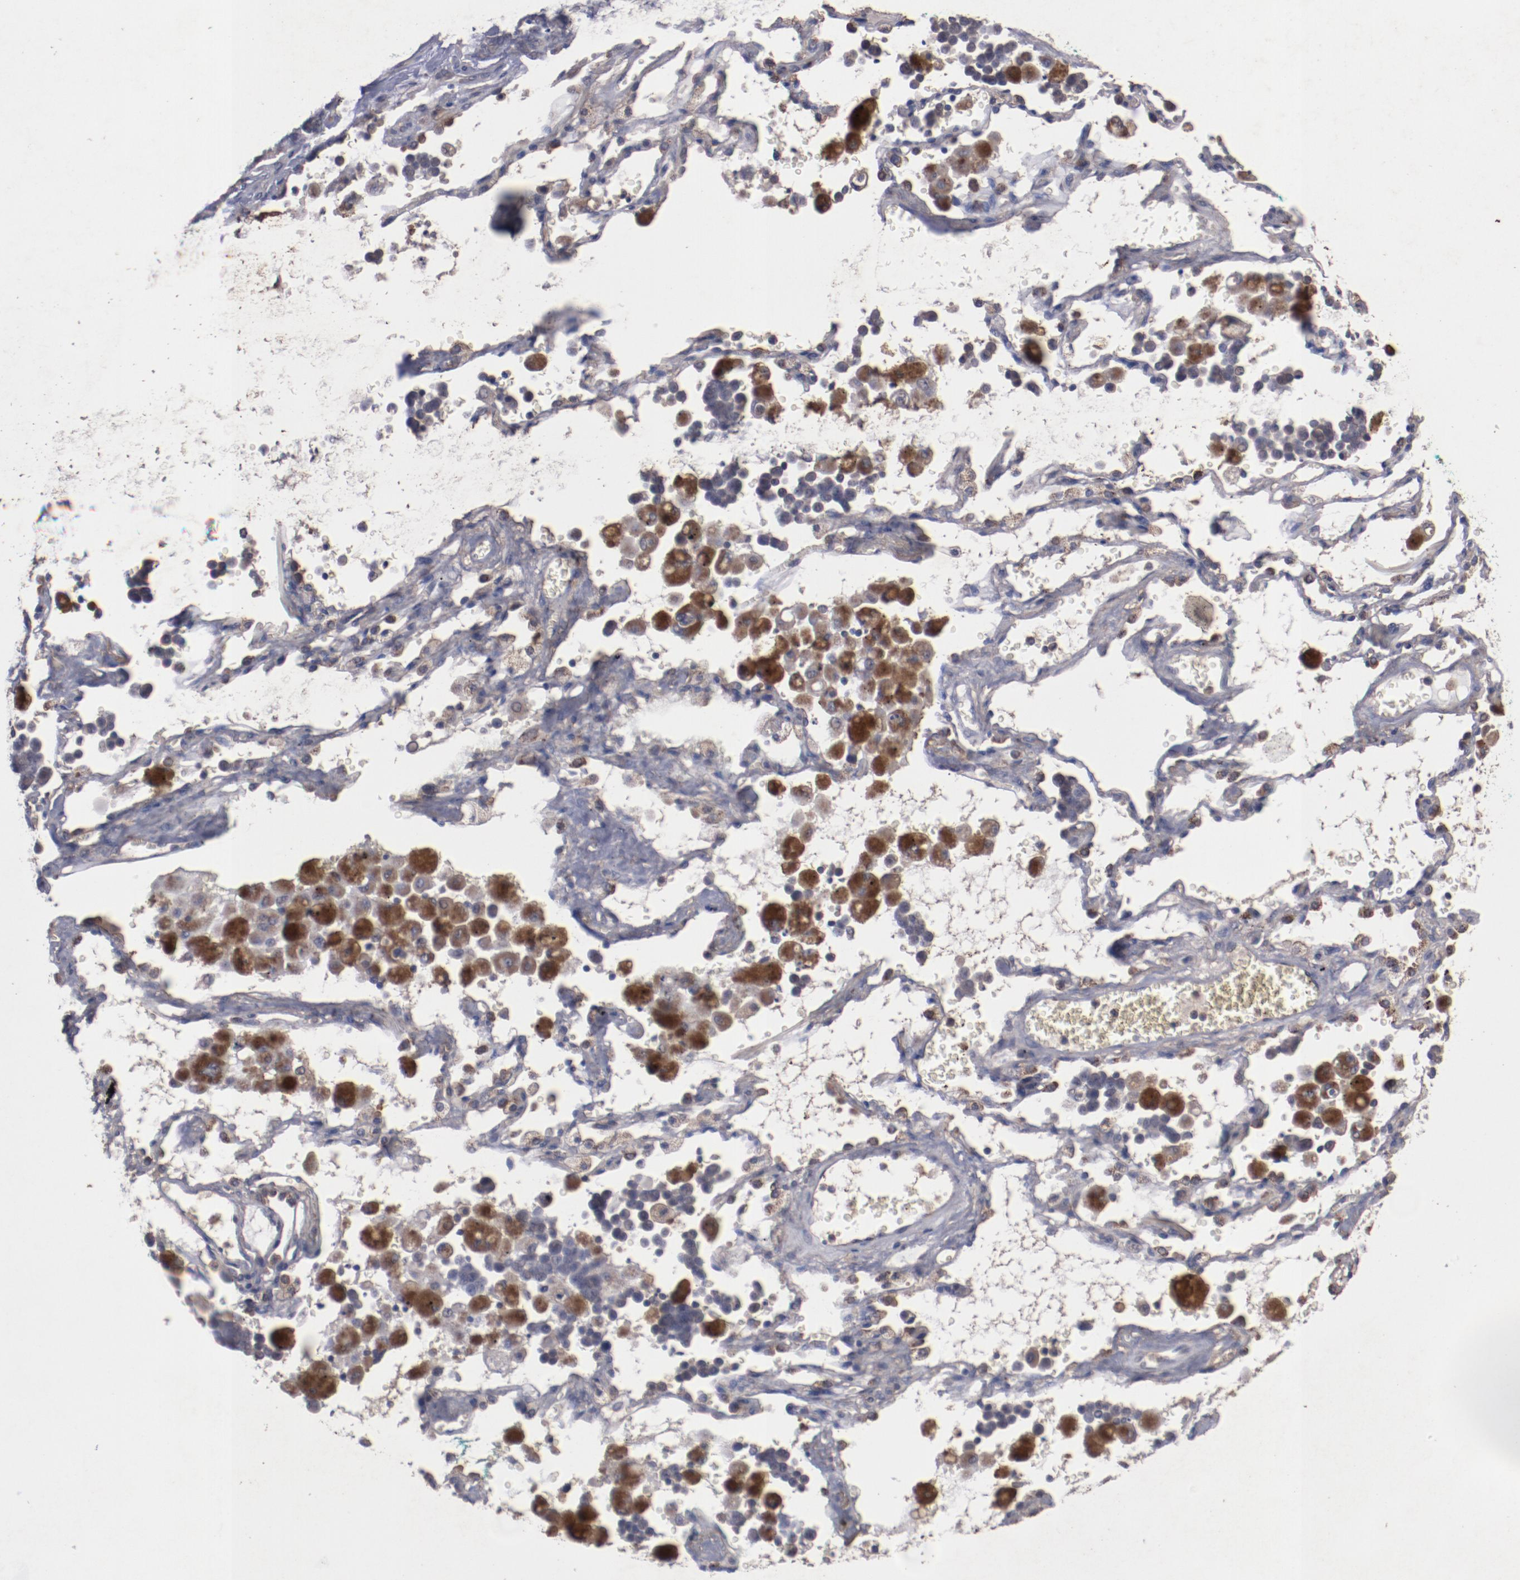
{"staining": {"intensity": "weak", "quantity": "25%-75%", "location": "cytoplasmic/membranous"}, "tissue": "lung cancer", "cell_type": "Tumor cells", "image_type": "cancer", "snomed": [{"axis": "morphology", "description": "Neoplasm, malignant, NOS"}, {"axis": "topography", "description": "Lung"}], "caption": "A low amount of weak cytoplasmic/membranous positivity is identified in approximately 25%-75% of tumor cells in lung cancer tissue. (IHC, brightfield microscopy, high magnification).", "gene": "DIPK2B", "patient": {"sex": "female", "age": 58}}